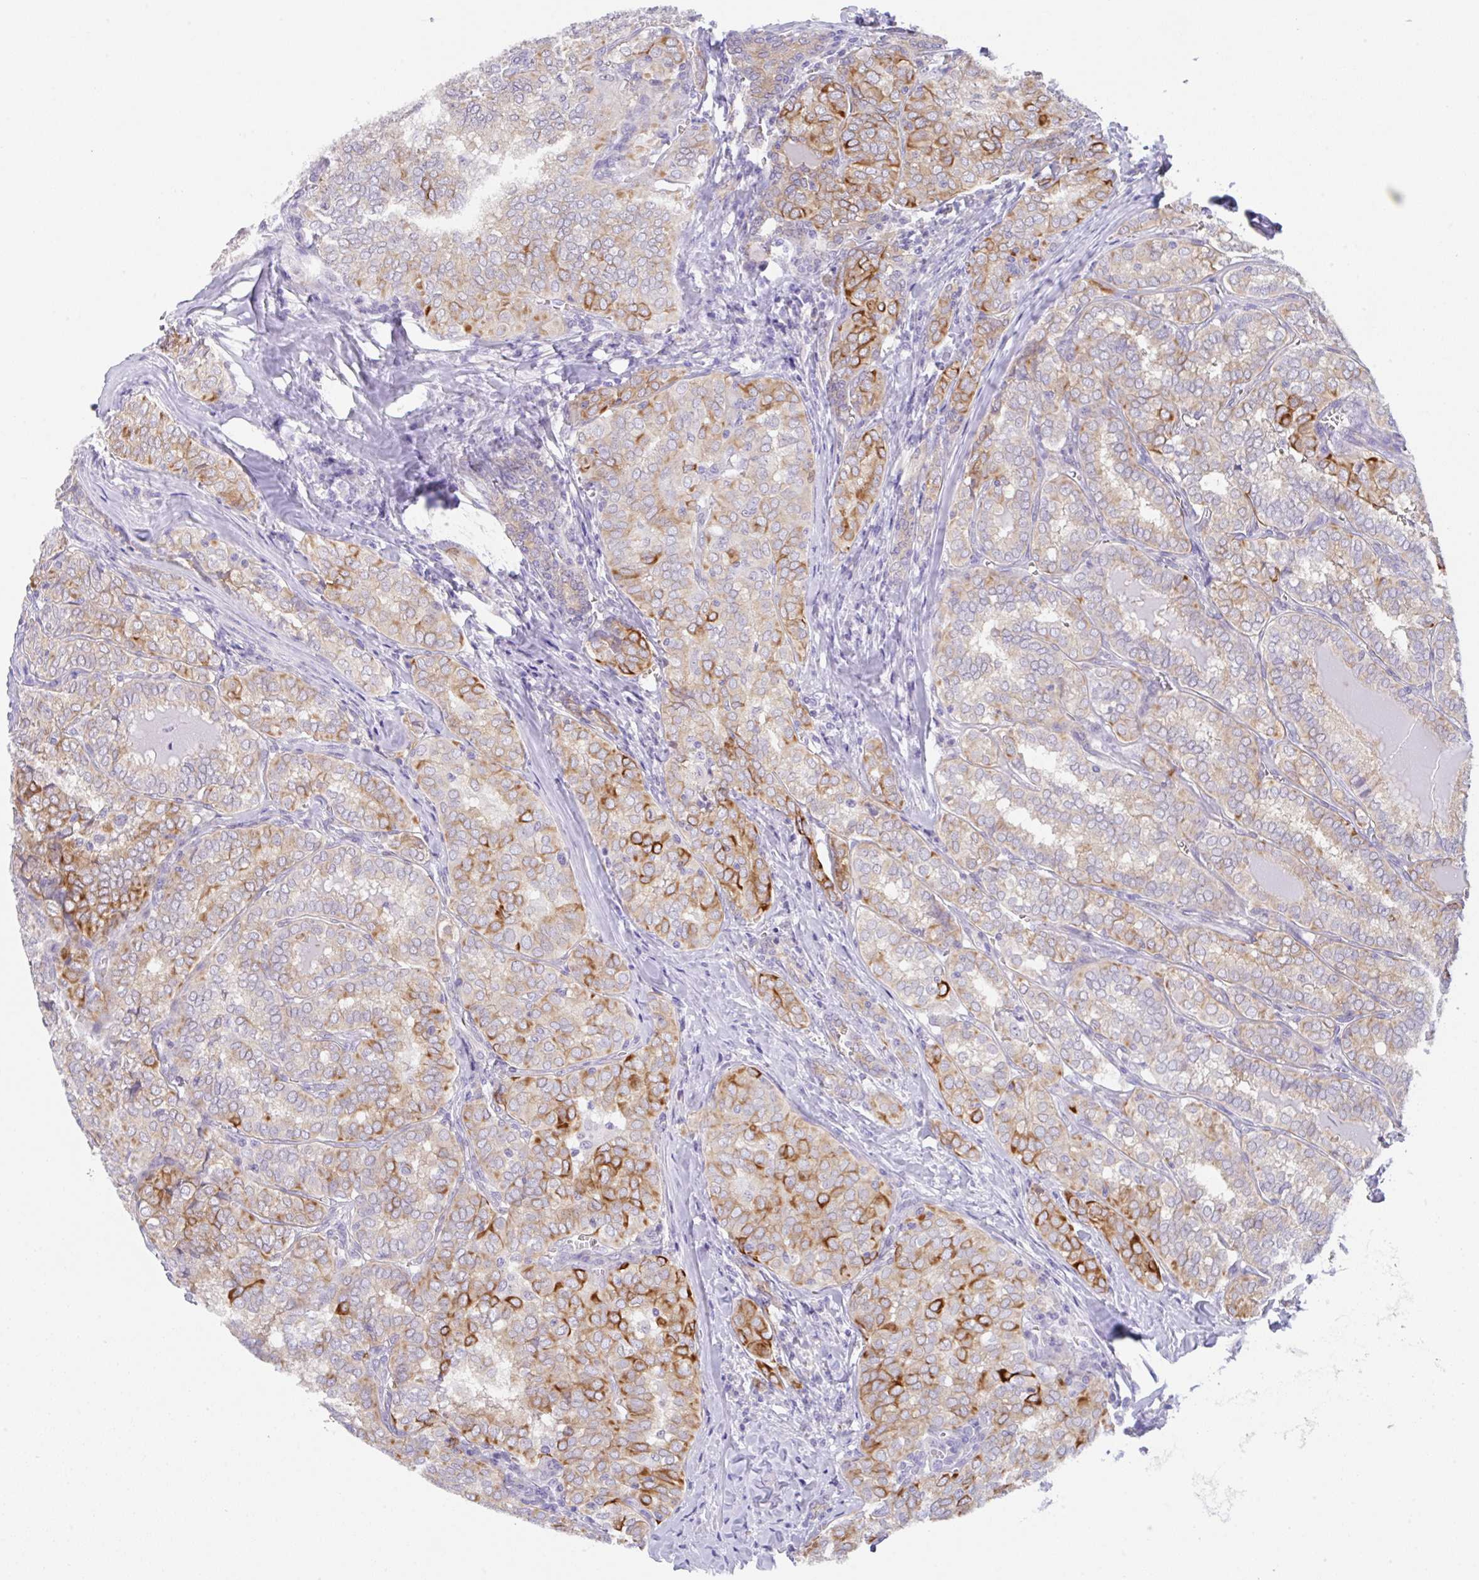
{"staining": {"intensity": "strong", "quantity": "<25%", "location": "cytoplasmic/membranous"}, "tissue": "thyroid cancer", "cell_type": "Tumor cells", "image_type": "cancer", "snomed": [{"axis": "morphology", "description": "Papillary adenocarcinoma, NOS"}, {"axis": "topography", "description": "Thyroid gland"}], "caption": "Thyroid cancer tissue displays strong cytoplasmic/membranous expression in about <25% of tumor cells", "gene": "TRAF4", "patient": {"sex": "female", "age": 30}}